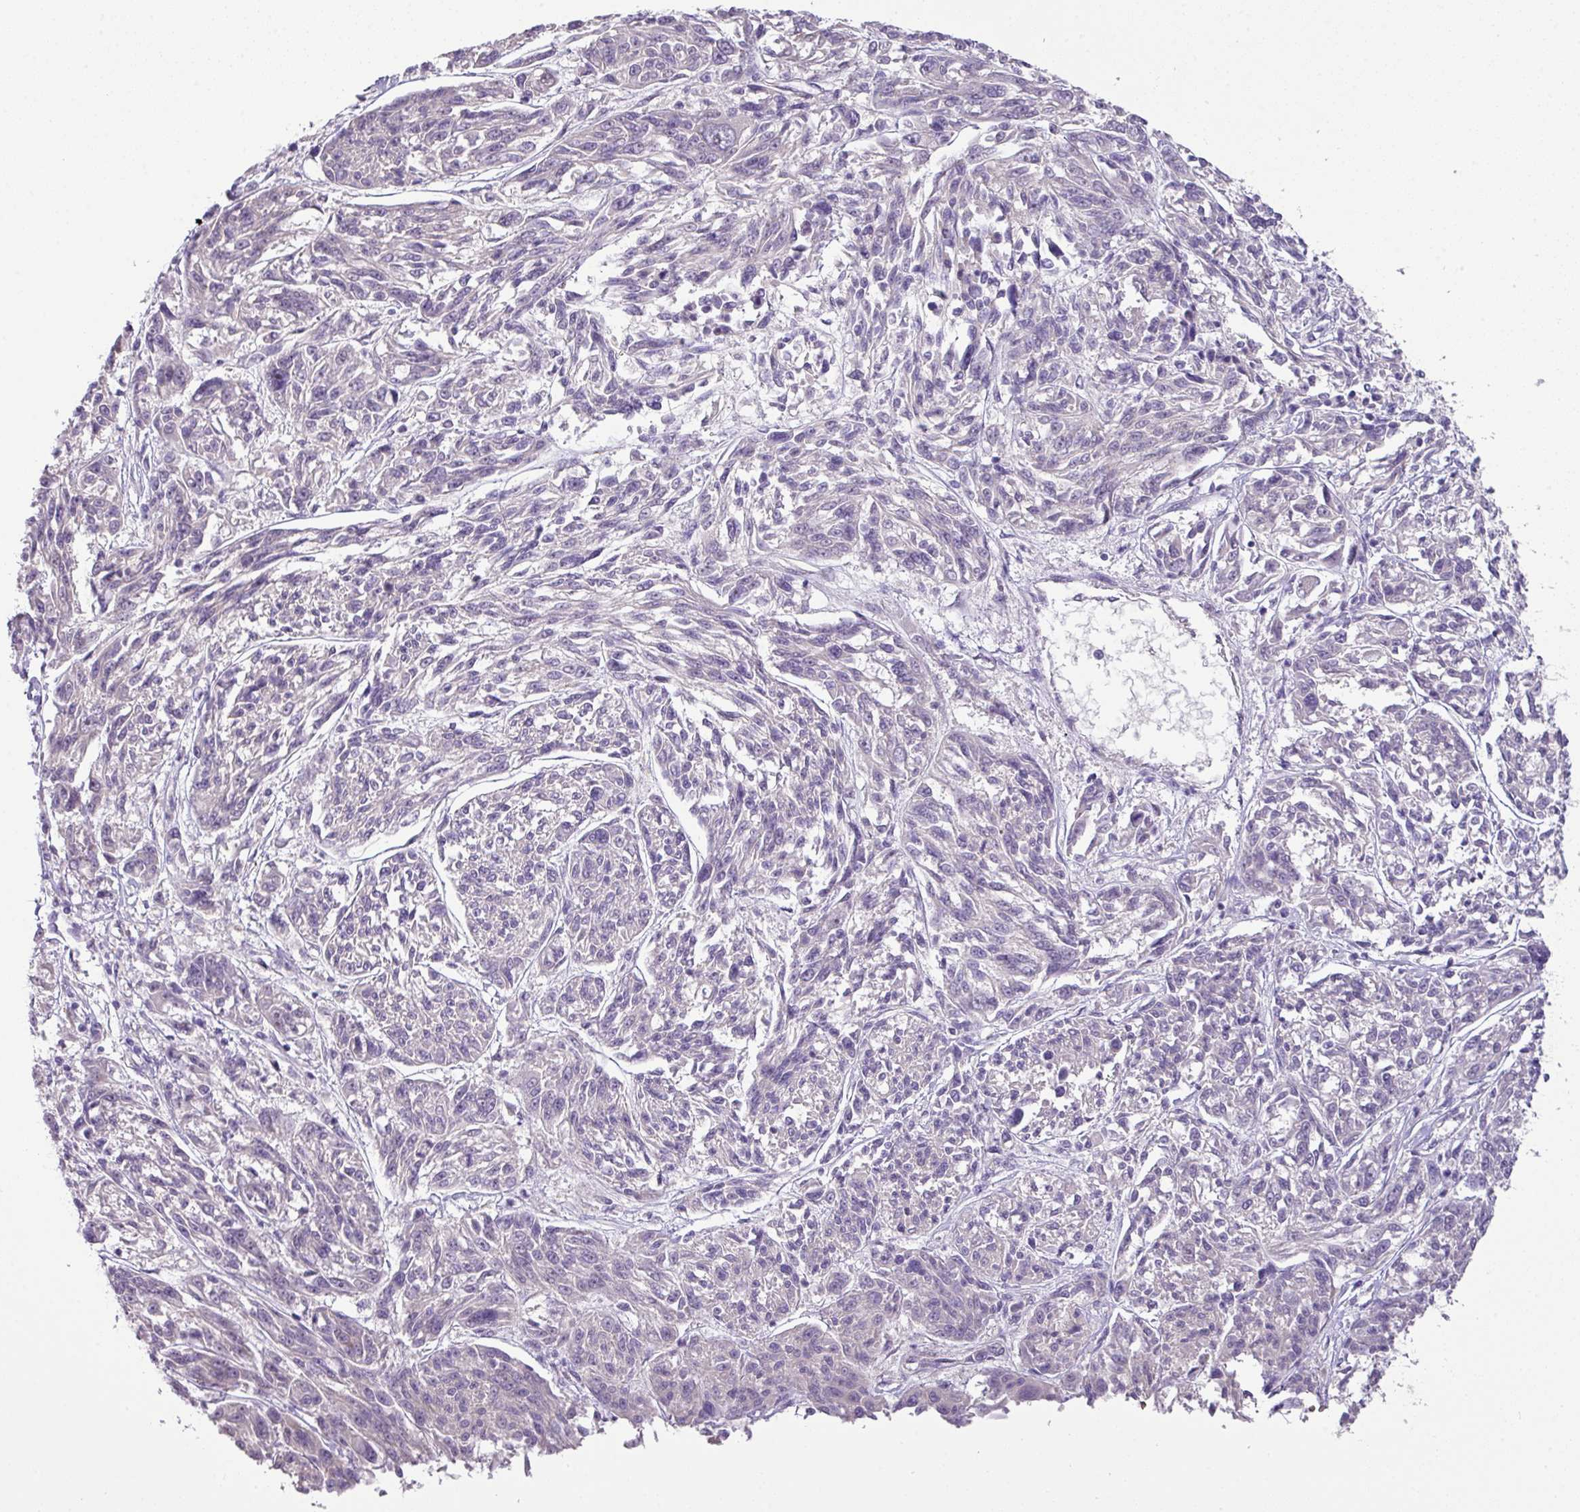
{"staining": {"intensity": "negative", "quantity": "none", "location": "none"}, "tissue": "melanoma", "cell_type": "Tumor cells", "image_type": "cancer", "snomed": [{"axis": "morphology", "description": "Malignant melanoma, NOS"}, {"axis": "topography", "description": "Skin"}], "caption": "The micrograph demonstrates no staining of tumor cells in melanoma.", "gene": "PIK3R5", "patient": {"sex": "male", "age": 53}}